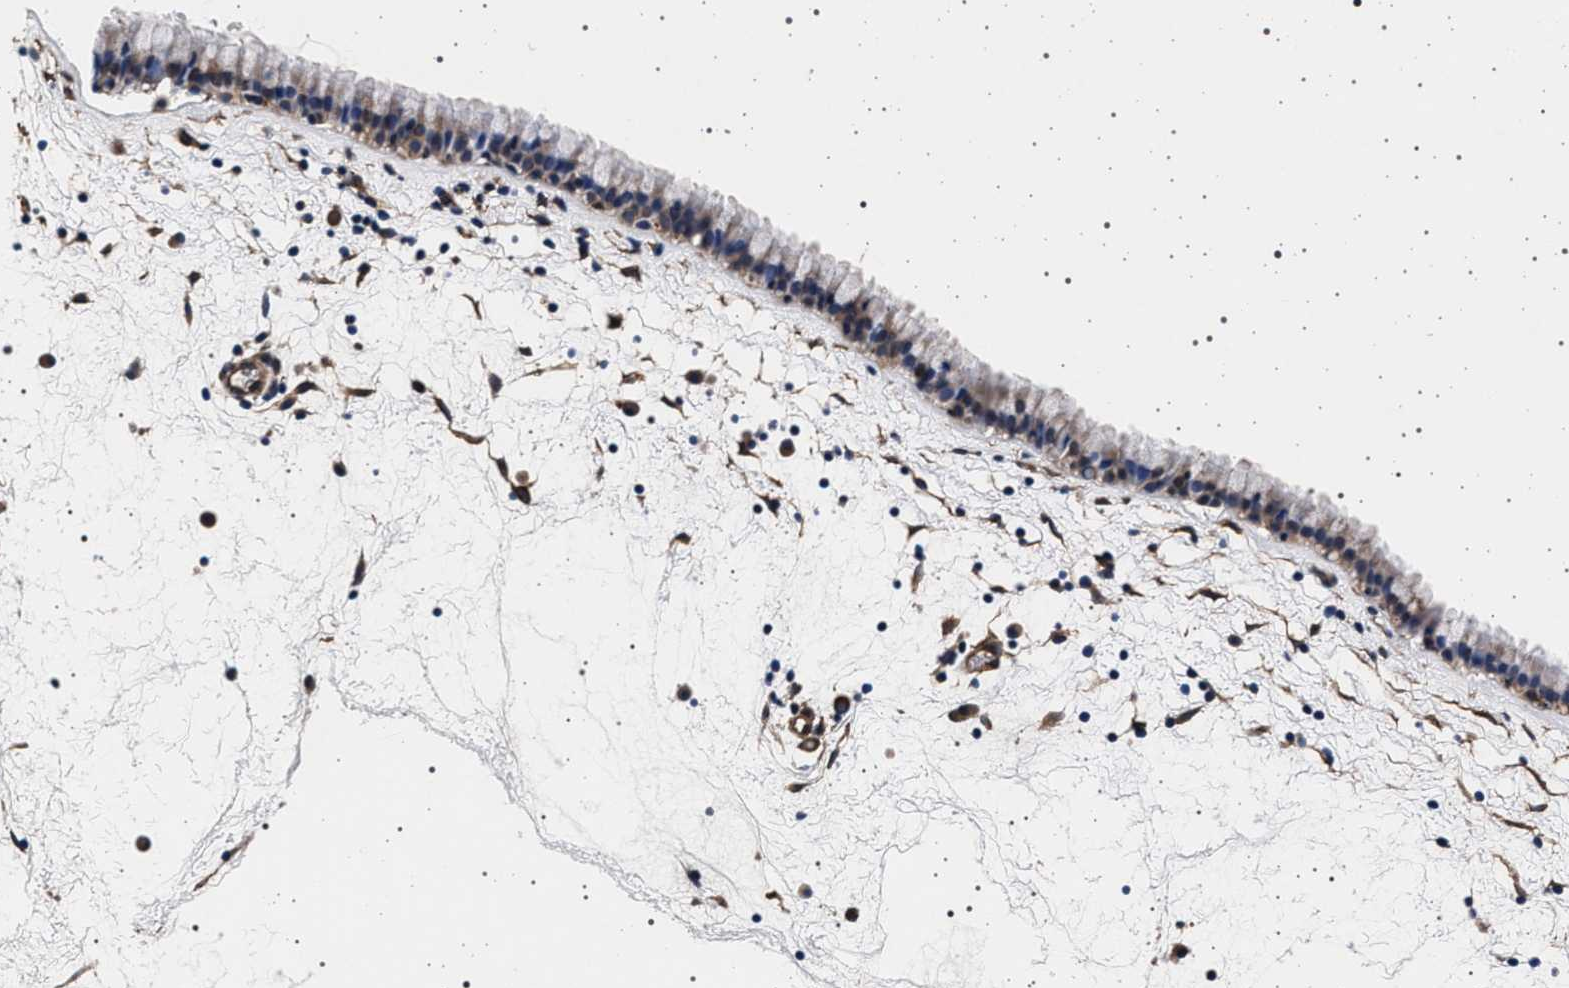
{"staining": {"intensity": "moderate", "quantity": ">75%", "location": "cytoplasmic/membranous,nuclear"}, "tissue": "nasopharynx", "cell_type": "Respiratory epithelial cells", "image_type": "normal", "snomed": [{"axis": "morphology", "description": "Normal tissue, NOS"}, {"axis": "morphology", "description": "Inflammation, NOS"}, {"axis": "topography", "description": "Nasopharynx"}], "caption": "A brown stain labels moderate cytoplasmic/membranous,nuclear staining of a protein in respiratory epithelial cells of unremarkable human nasopharynx. The protein of interest is shown in brown color, while the nuclei are stained blue.", "gene": "KCNK6", "patient": {"sex": "male", "age": 48}}